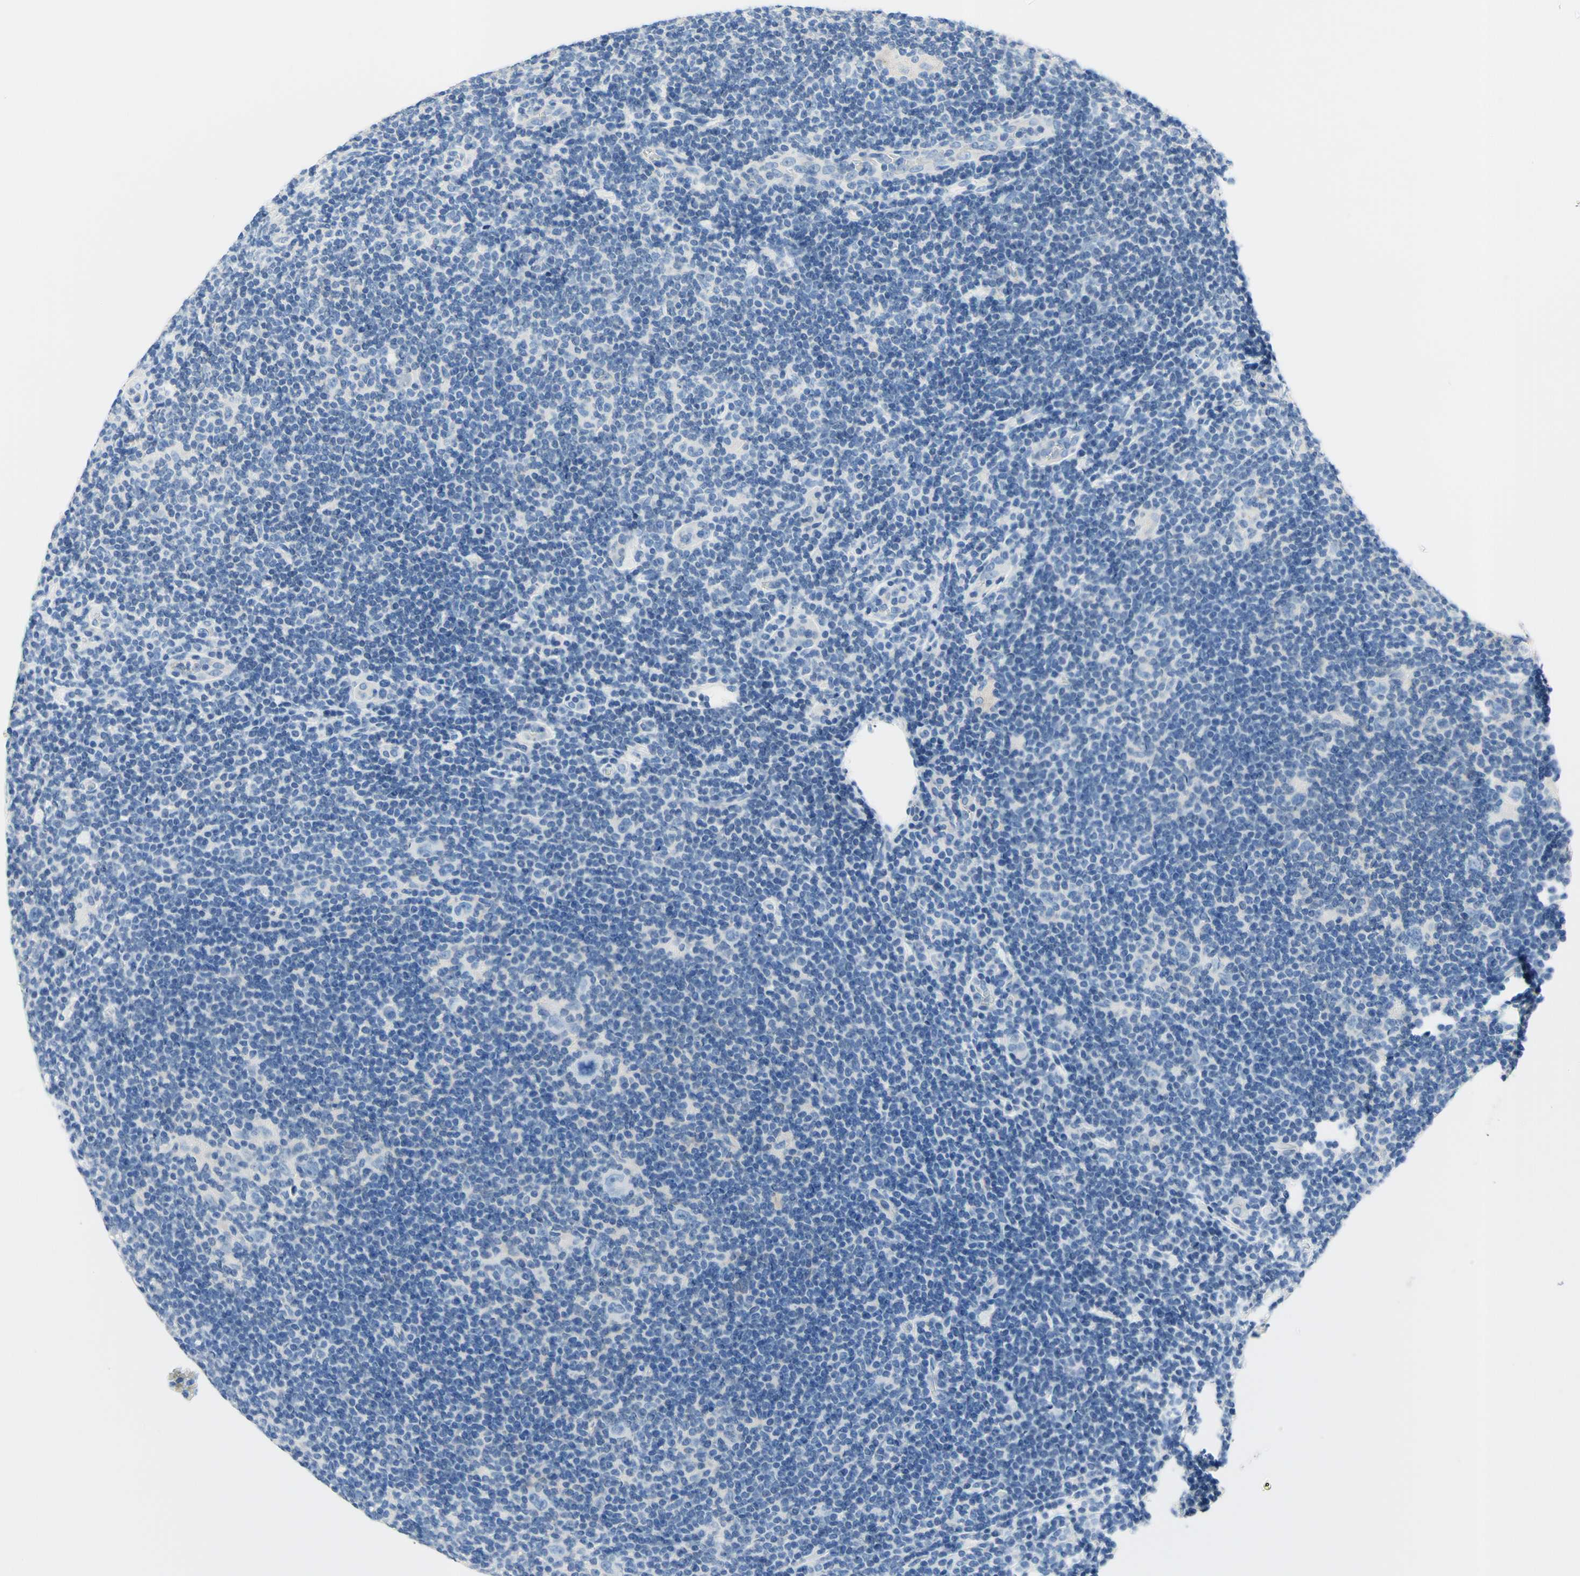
{"staining": {"intensity": "negative", "quantity": "none", "location": "none"}, "tissue": "lymphoma", "cell_type": "Tumor cells", "image_type": "cancer", "snomed": [{"axis": "morphology", "description": "Hodgkin's disease, NOS"}, {"axis": "topography", "description": "Lymph node"}], "caption": "A high-resolution photomicrograph shows IHC staining of Hodgkin's disease, which shows no significant expression in tumor cells. (Brightfield microscopy of DAB immunohistochemistry at high magnification).", "gene": "HPCA", "patient": {"sex": "female", "age": 57}}